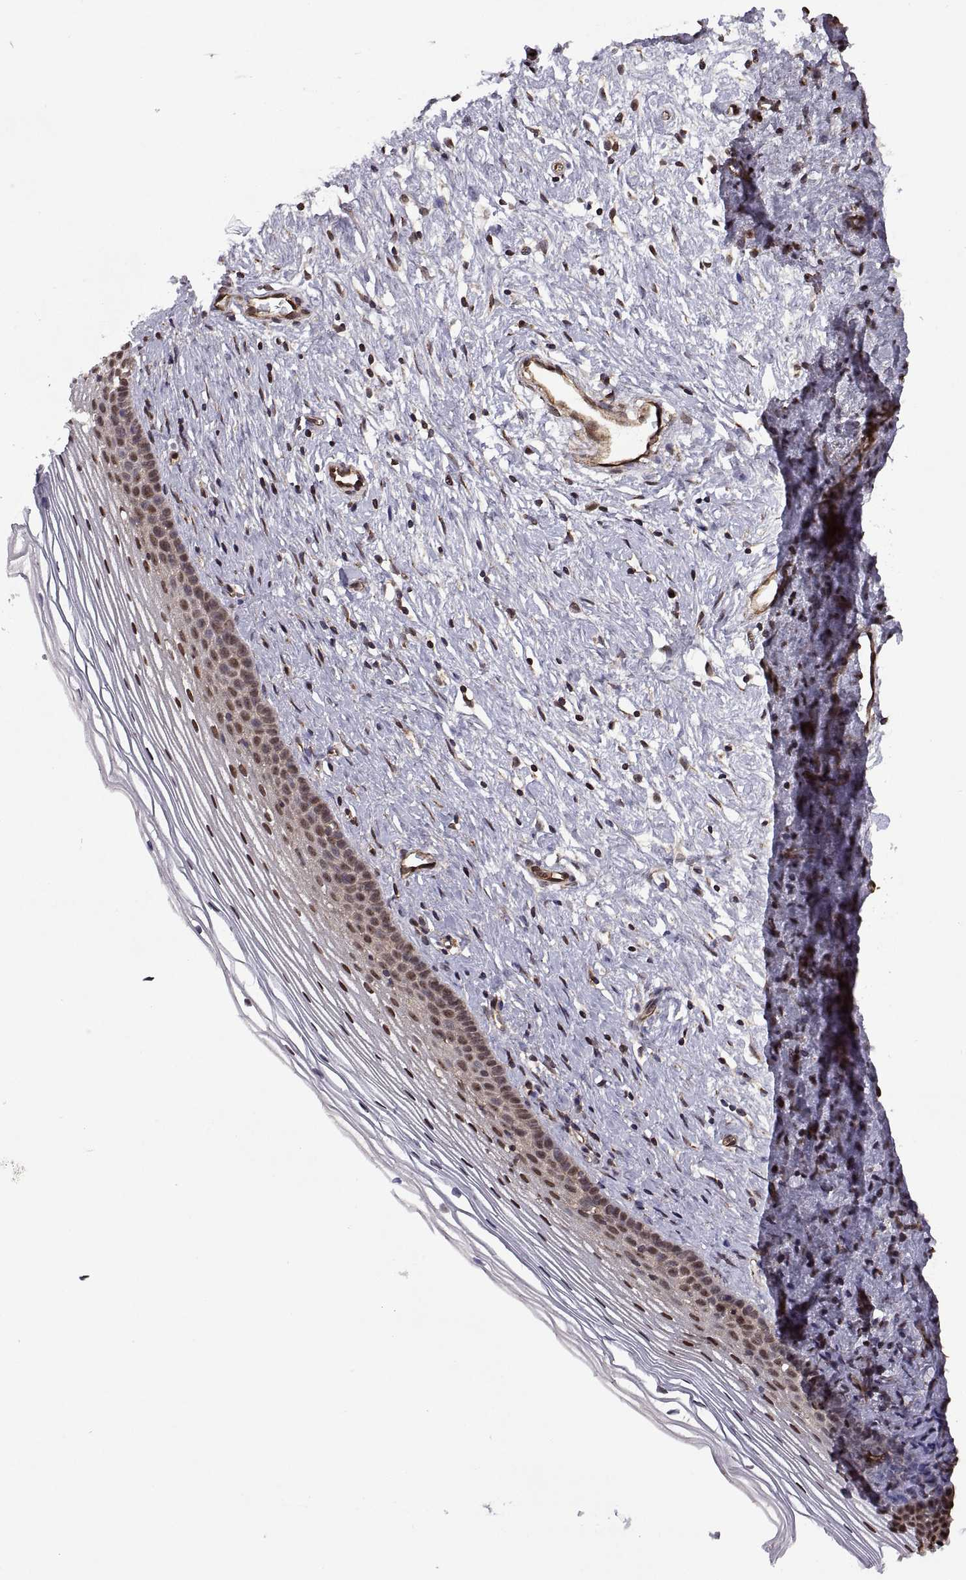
{"staining": {"intensity": "moderate", "quantity": ">75%", "location": "nuclear"}, "tissue": "cervix", "cell_type": "Glandular cells", "image_type": "normal", "snomed": [{"axis": "morphology", "description": "Normal tissue, NOS"}, {"axis": "topography", "description": "Cervix"}], "caption": "Unremarkable cervix was stained to show a protein in brown. There is medium levels of moderate nuclear positivity in approximately >75% of glandular cells.", "gene": "ARRB1", "patient": {"sex": "female", "age": 39}}